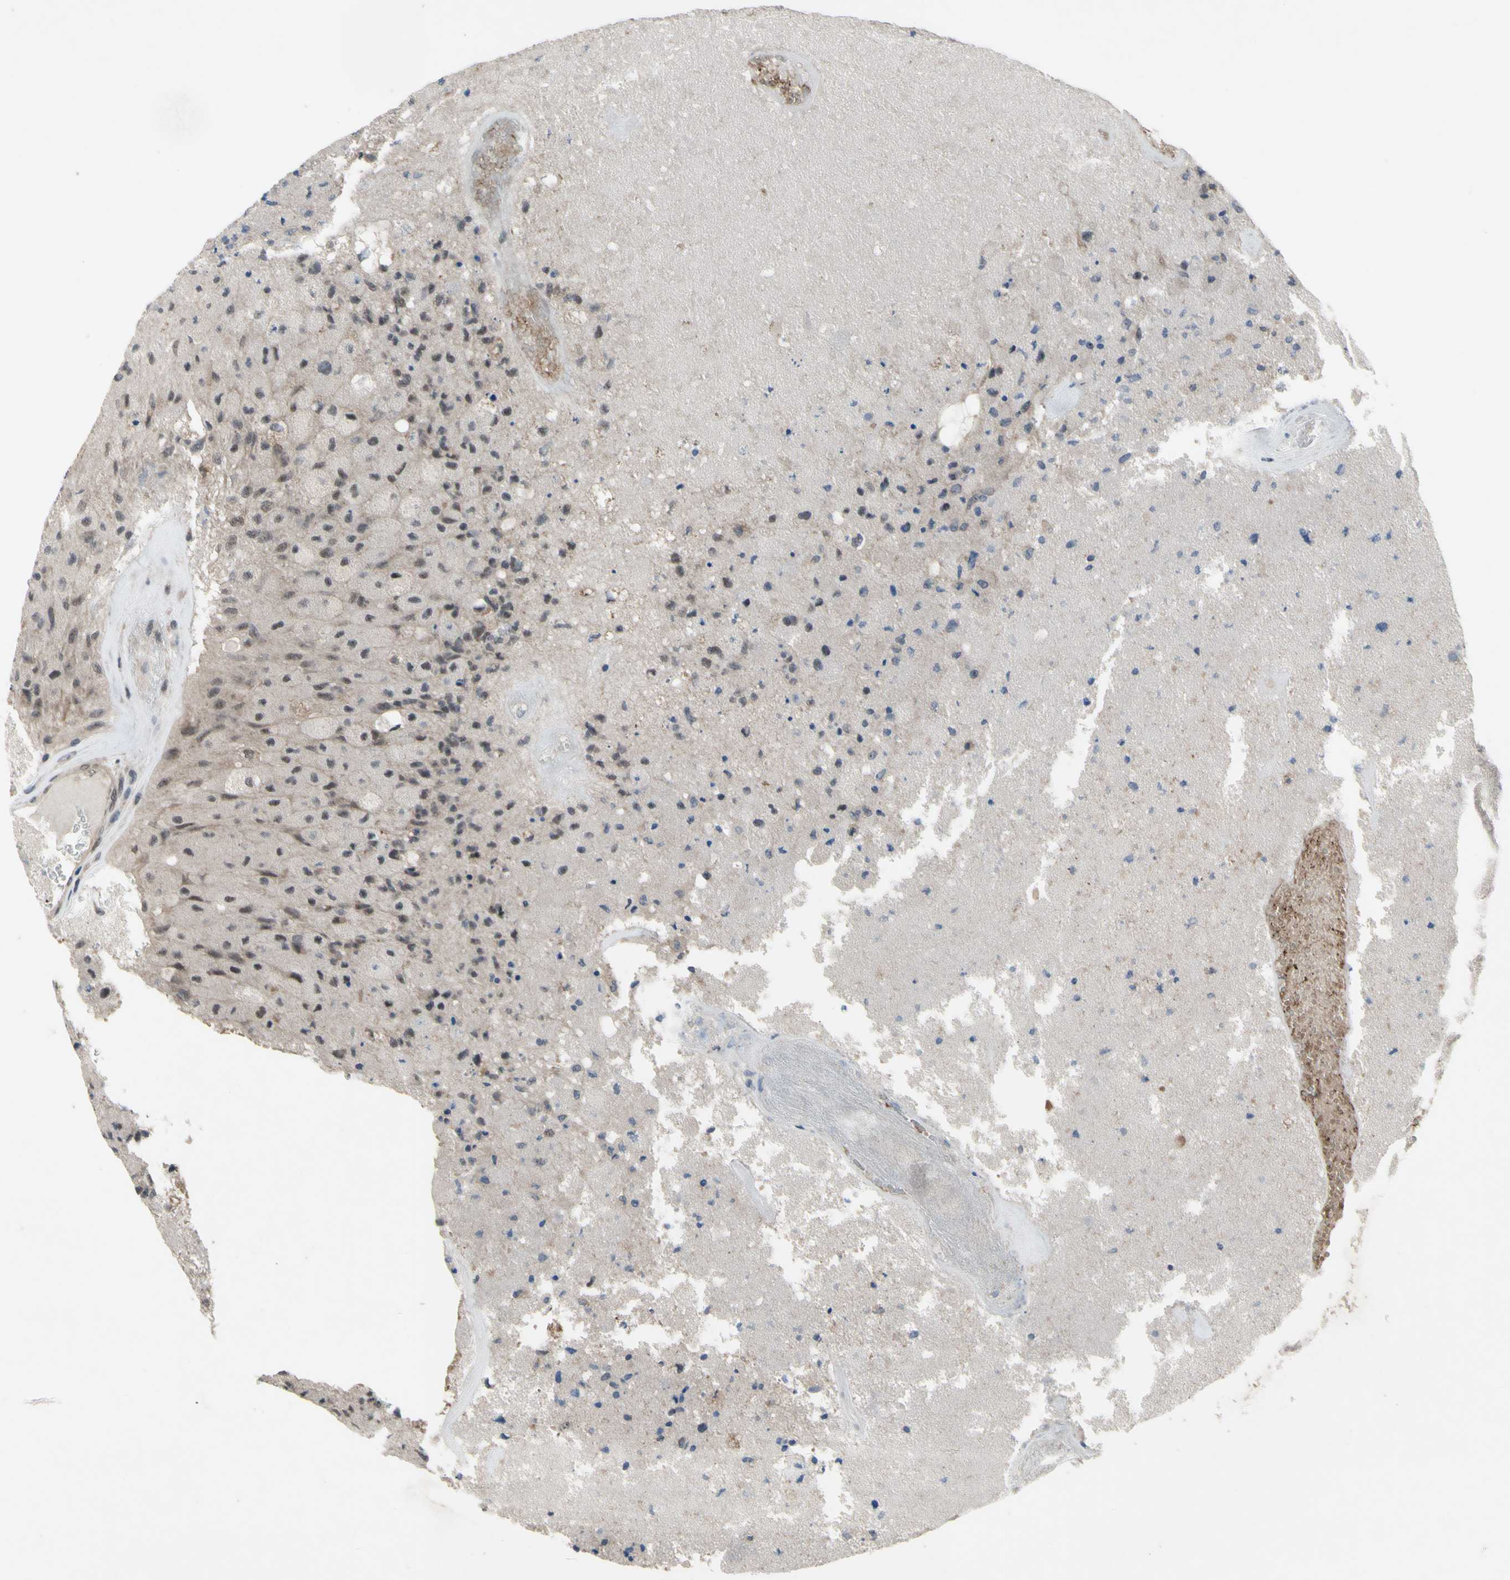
{"staining": {"intensity": "negative", "quantity": "none", "location": "none"}, "tissue": "glioma", "cell_type": "Tumor cells", "image_type": "cancer", "snomed": [{"axis": "morphology", "description": "Normal tissue, NOS"}, {"axis": "morphology", "description": "Glioma, malignant, High grade"}, {"axis": "topography", "description": "Cerebral cortex"}], "caption": "Tumor cells show no significant positivity in glioma.", "gene": "TRDMT1", "patient": {"sex": "male", "age": 77}}